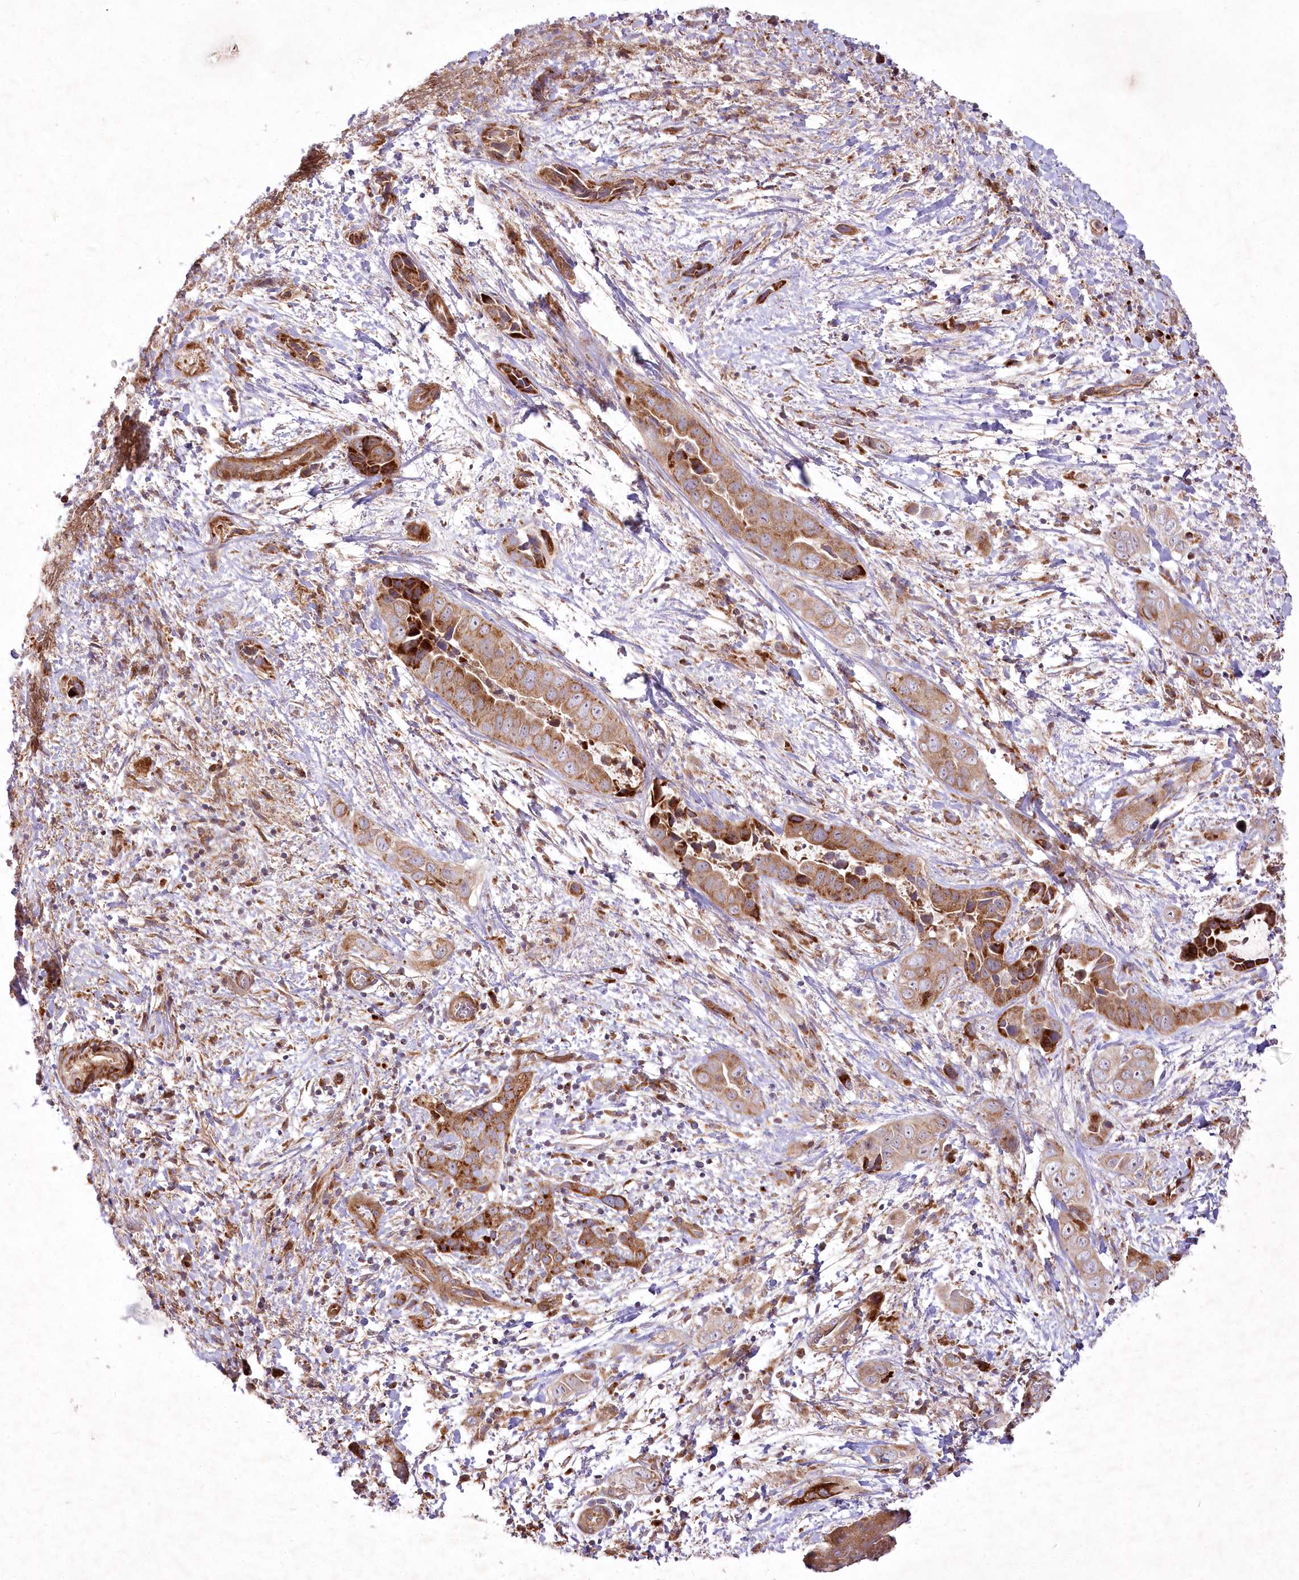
{"staining": {"intensity": "moderate", "quantity": ">75%", "location": "cytoplasmic/membranous"}, "tissue": "liver cancer", "cell_type": "Tumor cells", "image_type": "cancer", "snomed": [{"axis": "morphology", "description": "Cholangiocarcinoma"}, {"axis": "topography", "description": "Liver"}], "caption": "A medium amount of moderate cytoplasmic/membranous expression is present in approximately >75% of tumor cells in liver cholangiocarcinoma tissue.", "gene": "PSTK", "patient": {"sex": "female", "age": 52}}